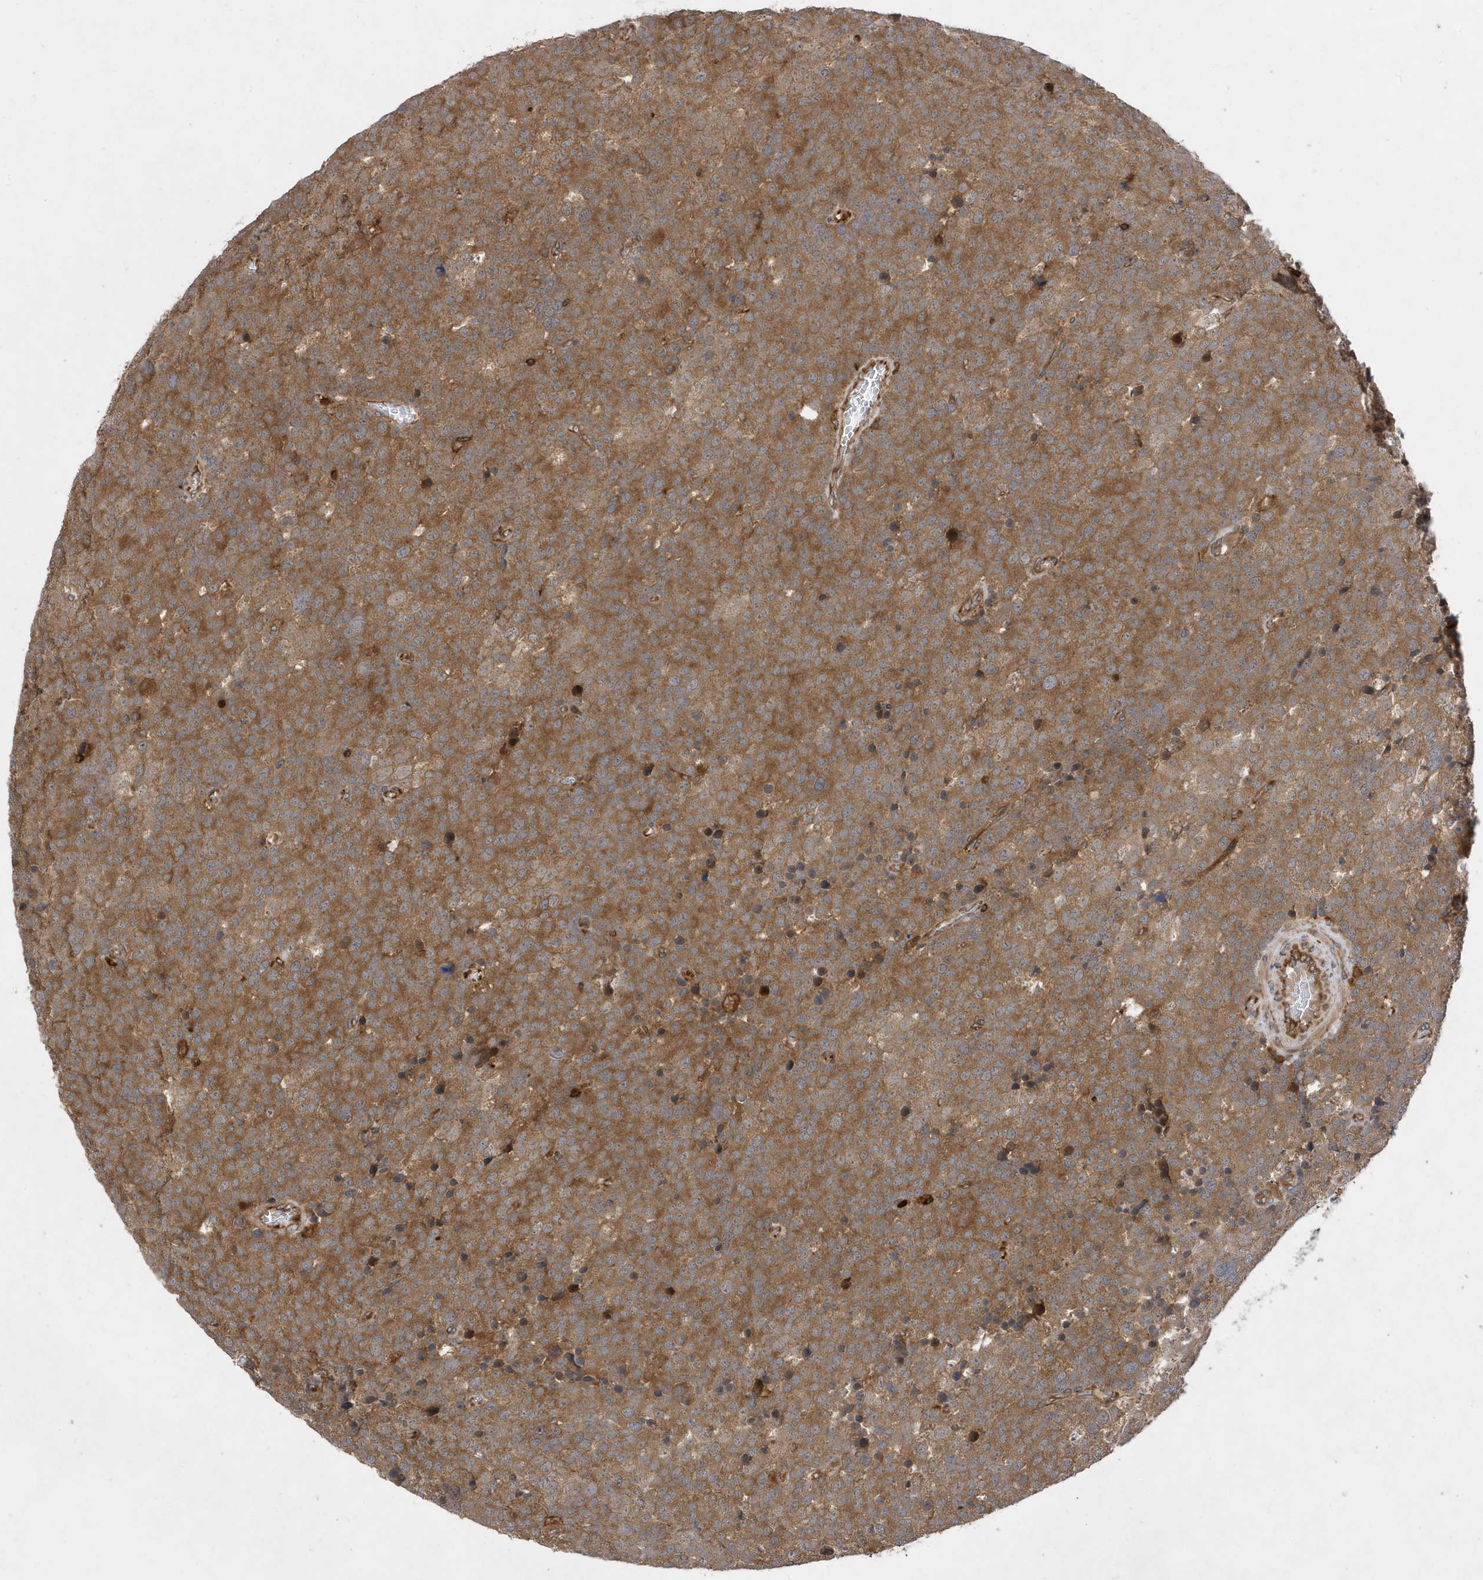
{"staining": {"intensity": "moderate", "quantity": ">75%", "location": "cytoplasmic/membranous"}, "tissue": "testis cancer", "cell_type": "Tumor cells", "image_type": "cancer", "snomed": [{"axis": "morphology", "description": "Seminoma, NOS"}, {"axis": "topography", "description": "Testis"}], "caption": "Immunohistochemistry histopathology image of neoplastic tissue: human testis seminoma stained using IHC shows medium levels of moderate protein expression localized specifically in the cytoplasmic/membranous of tumor cells, appearing as a cytoplasmic/membranous brown color.", "gene": "LAPTM4A", "patient": {"sex": "male", "age": 71}}